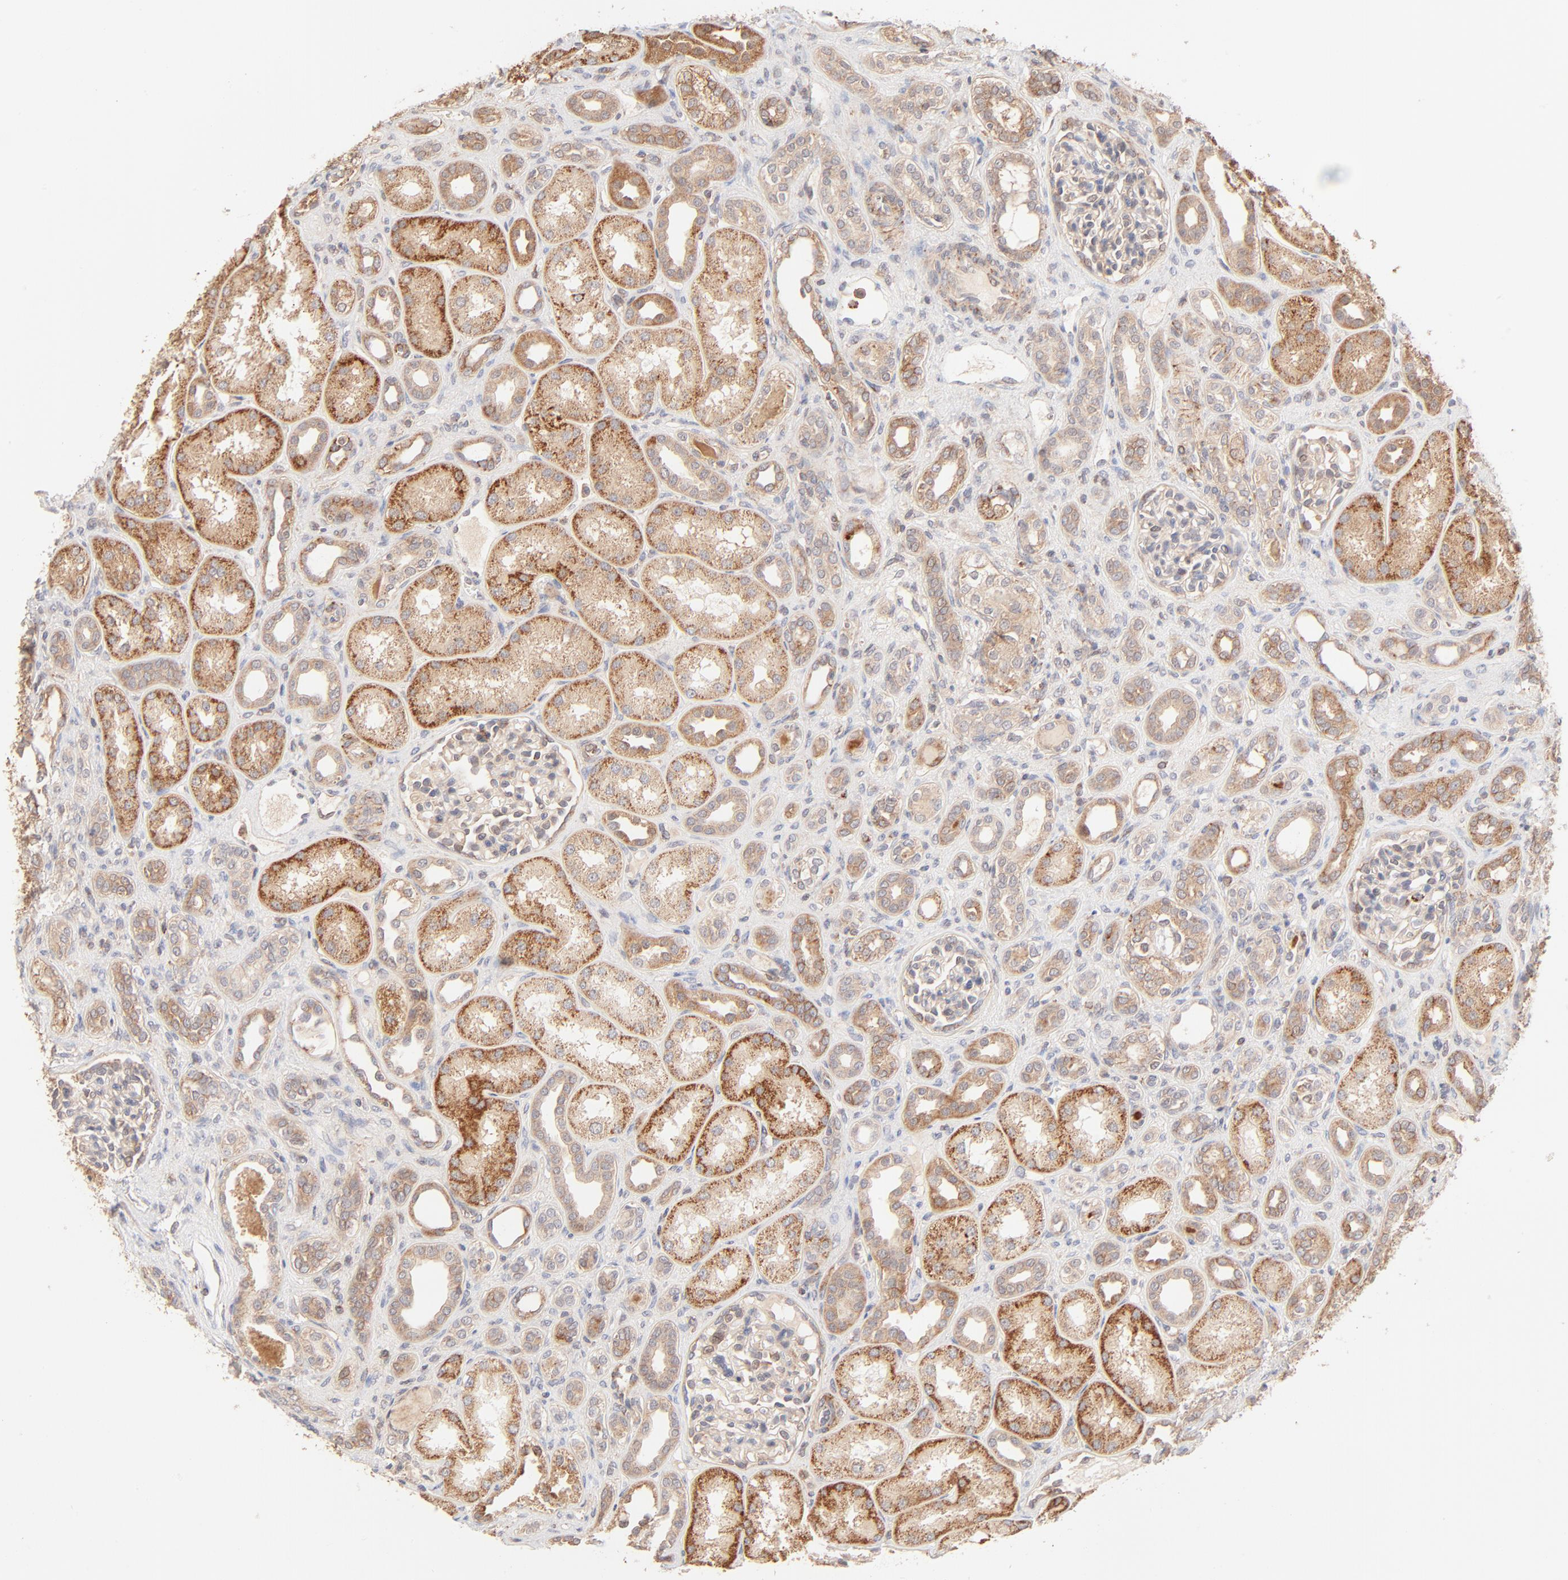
{"staining": {"intensity": "weak", "quantity": ">75%", "location": "cytoplasmic/membranous"}, "tissue": "kidney", "cell_type": "Cells in glomeruli", "image_type": "normal", "snomed": [{"axis": "morphology", "description": "Normal tissue, NOS"}, {"axis": "topography", "description": "Kidney"}], "caption": "Protein expression analysis of unremarkable human kidney reveals weak cytoplasmic/membranous positivity in approximately >75% of cells in glomeruli.", "gene": "CSPG4", "patient": {"sex": "male", "age": 7}}